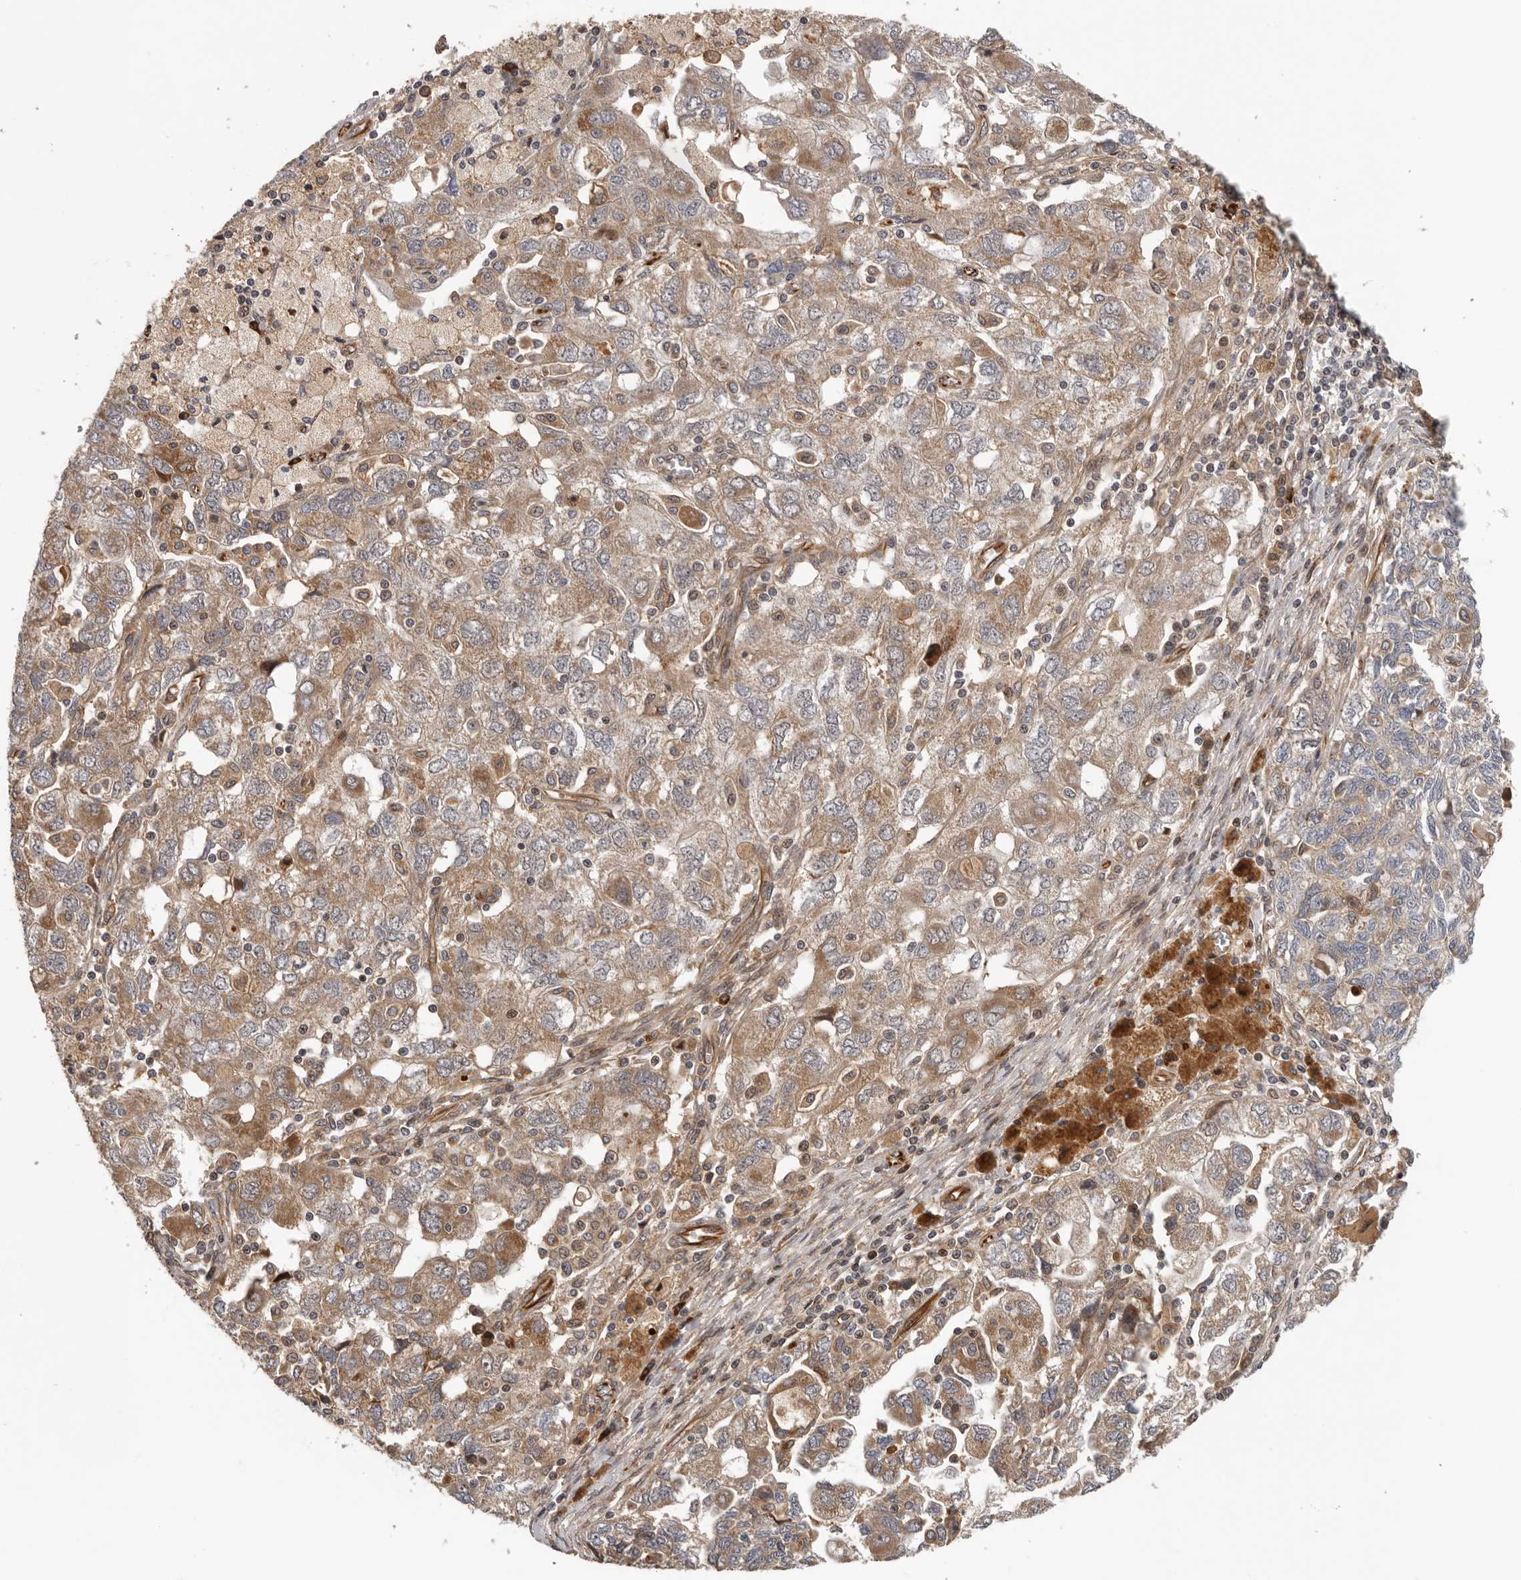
{"staining": {"intensity": "moderate", "quantity": ">75%", "location": "cytoplasmic/membranous"}, "tissue": "ovarian cancer", "cell_type": "Tumor cells", "image_type": "cancer", "snomed": [{"axis": "morphology", "description": "Carcinoma, NOS"}, {"axis": "morphology", "description": "Cystadenocarcinoma, serous, NOS"}, {"axis": "topography", "description": "Ovary"}], "caption": "Protein staining by immunohistochemistry reveals moderate cytoplasmic/membranous expression in approximately >75% of tumor cells in serous cystadenocarcinoma (ovarian). Immunohistochemistry stains the protein of interest in brown and the nuclei are stained blue.", "gene": "RNF157", "patient": {"sex": "female", "age": 69}}